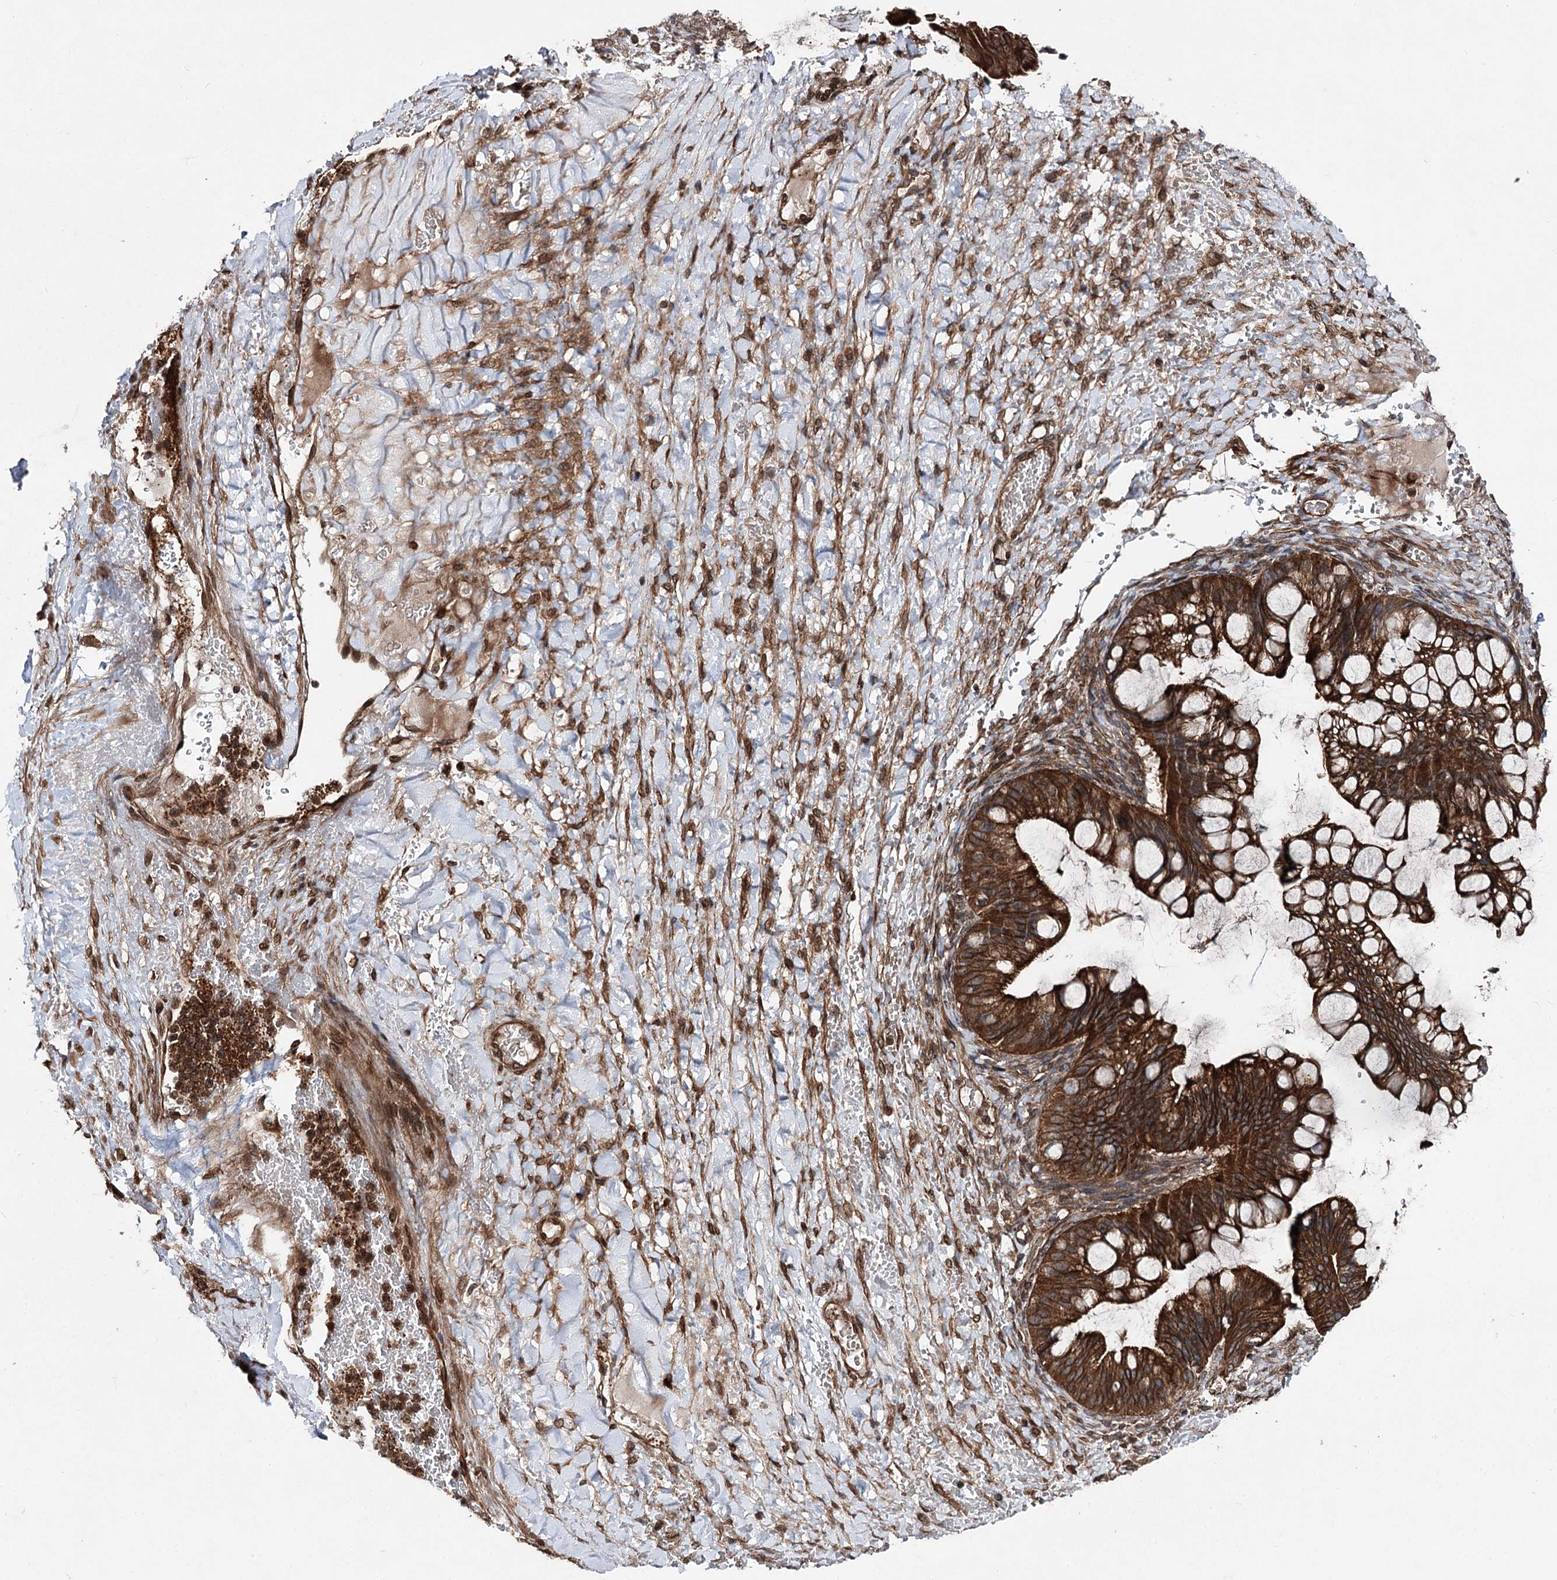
{"staining": {"intensity": "strong", "quantity": ">75%", "location": "cytoplasmic/membranous"}, "tissue": "ovarian cancer", "cell_type": "Tumor cells", "image_type": "cancer", "snomed": [{"axis": "morphology", "description": "Cystadenocarcinoma, mucinous, NOS"}, {"axis": "topography", "description": "Ovary"}], "caption": "Protein staining demonstrates strong cytoplasmic/membranous positivity in about >75% of tumor cells in ovarian mucinous cystadenocarcinoma.", "gene": "FGFR1OP2", "patient": {"sex": "female", "age": 73}}